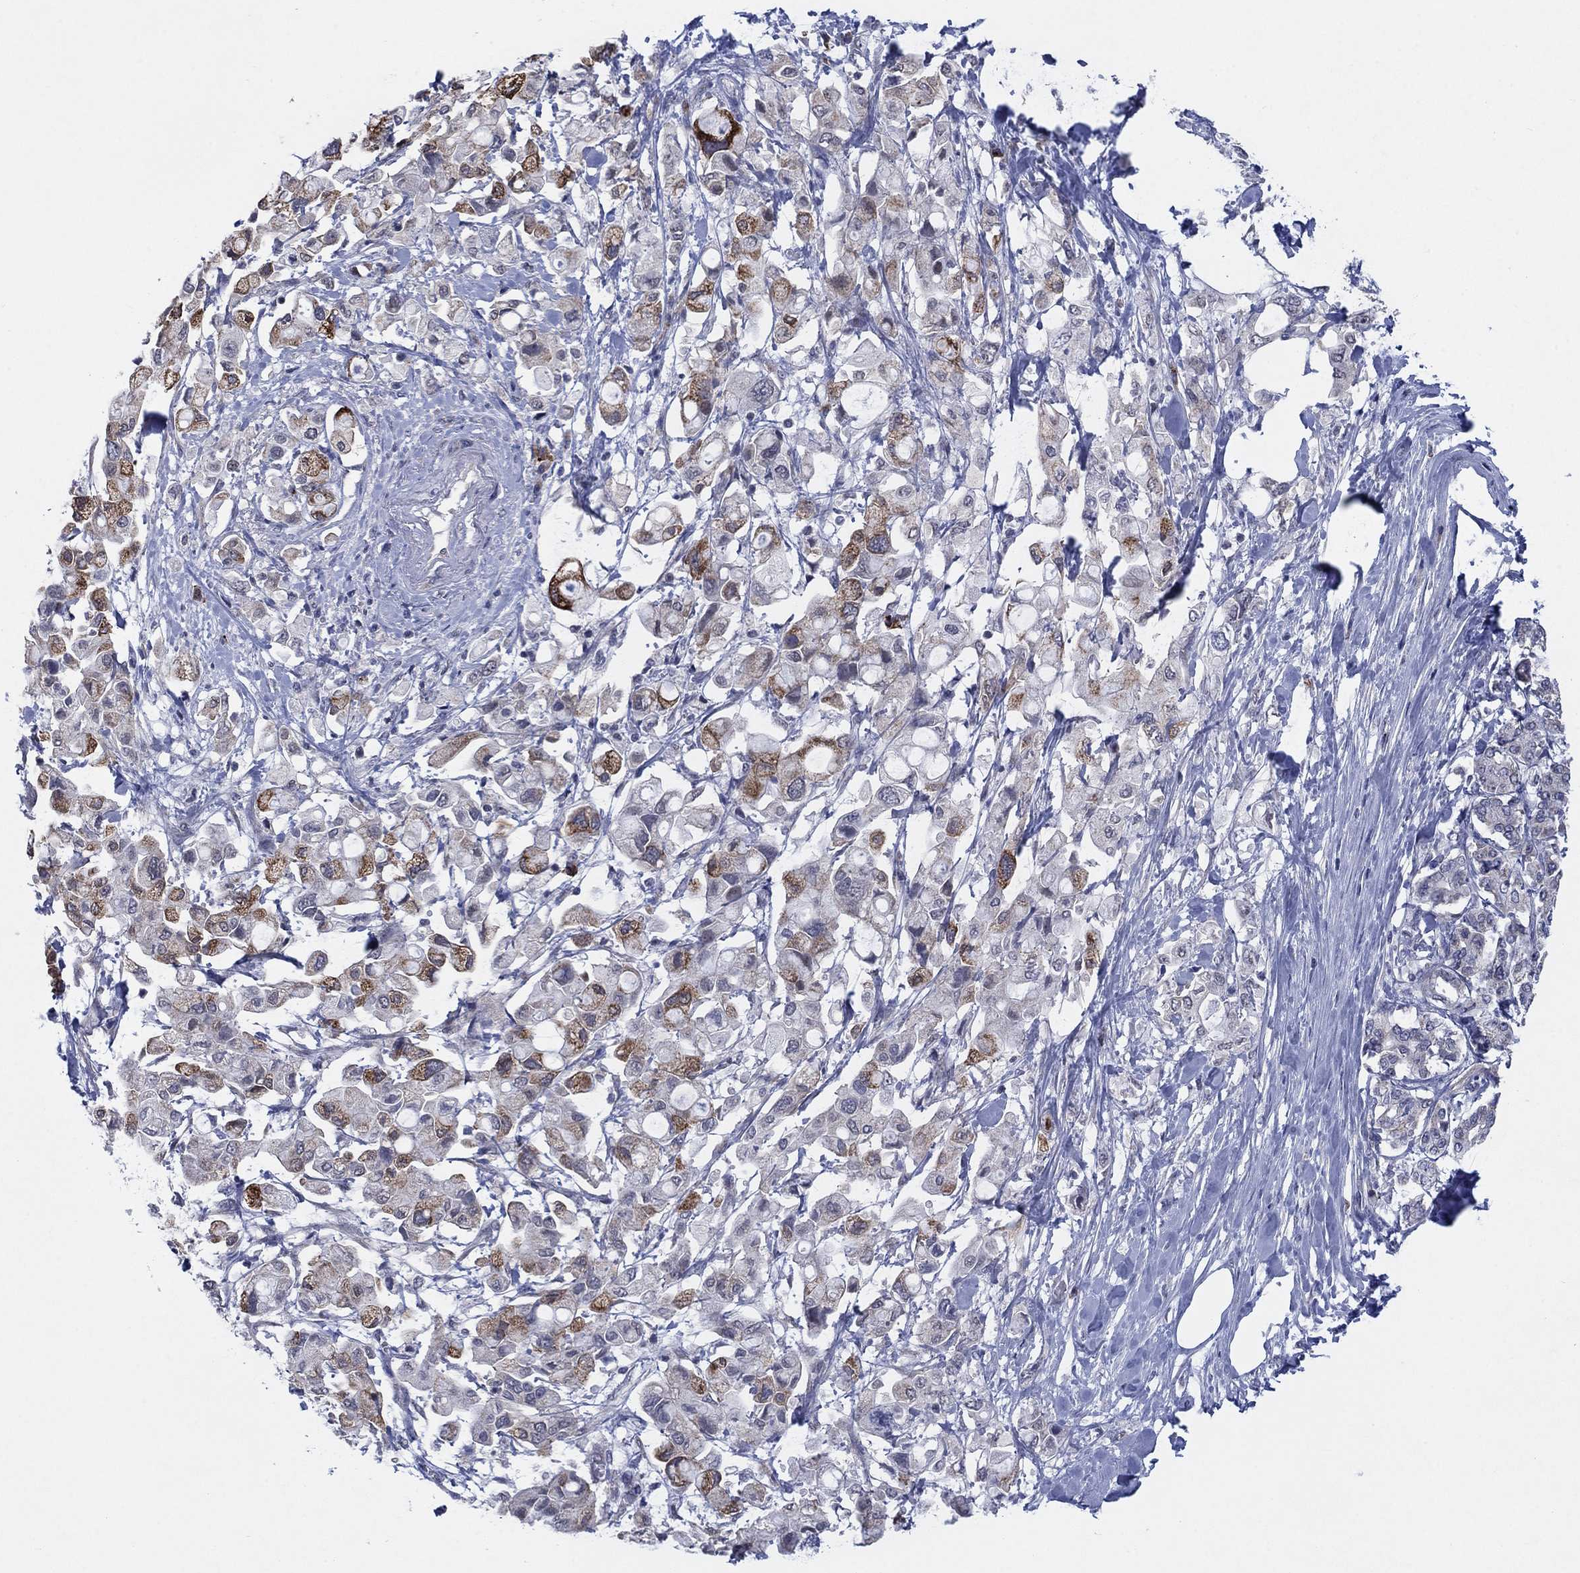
{"staining": {"intensity": "strong", "quantity": "<25%", "location": "cytoplasmic/membranous"}, "tissue": "pancreatic cancer", "cell_type": "Tumor cells", "image_type": "cancer", "snomed": [{"axis": "morphology", "description": "Adenocarcinoma, NOS"}, {"axis": "topography", "description": "Pancreas"}], "caption": "An image of human adenocarcinoma (pancreatic) stained for a protein demonstrates strong cytoplasmic/membranous brown staining in tumor cells. The staining was performed using DAB, with brown indicating positive protein expression. Nuclei are stained blue with hematoxylin.", "gene": "SDC1", "patient": {"sex": "female", "age": 56}}